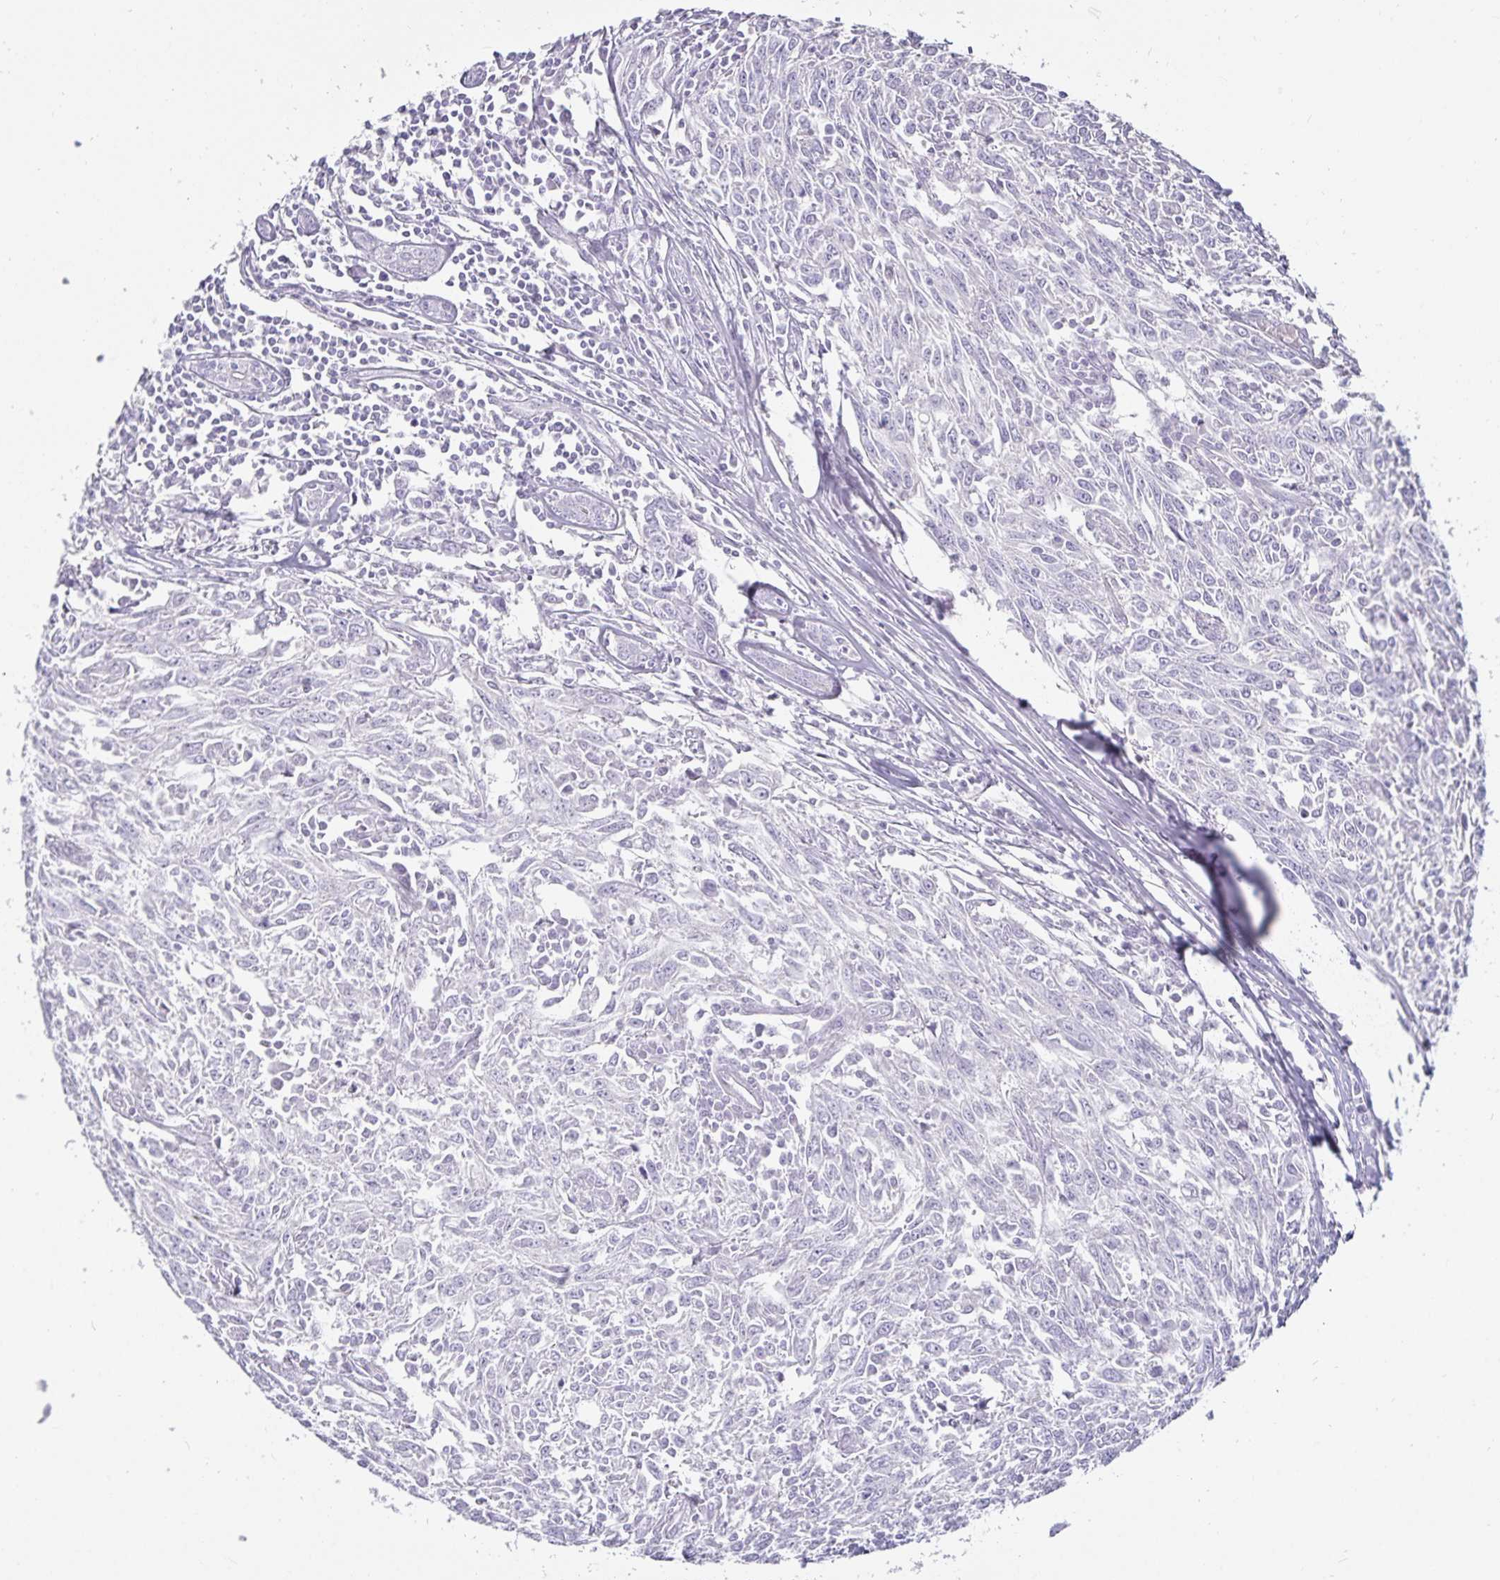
{"staining": {"intensity": "negative", "quantity": "none", "location": "none"}, "tissue": "breast cancer", "cell_type": "Tumor cells", "image_type": "cancer", "snomed": [{"axis": "morphology", "description": "Duct carcinoma"}, {"axis": "topography", "description": "Breast"}], "caption": "Immunohistochemistry of human breast cancer (infiltrating ductal carcinoma) reveals no expression in tumor cells.", "gene": "DEFA6", "patient": {"sex": "female", "age": 50}}